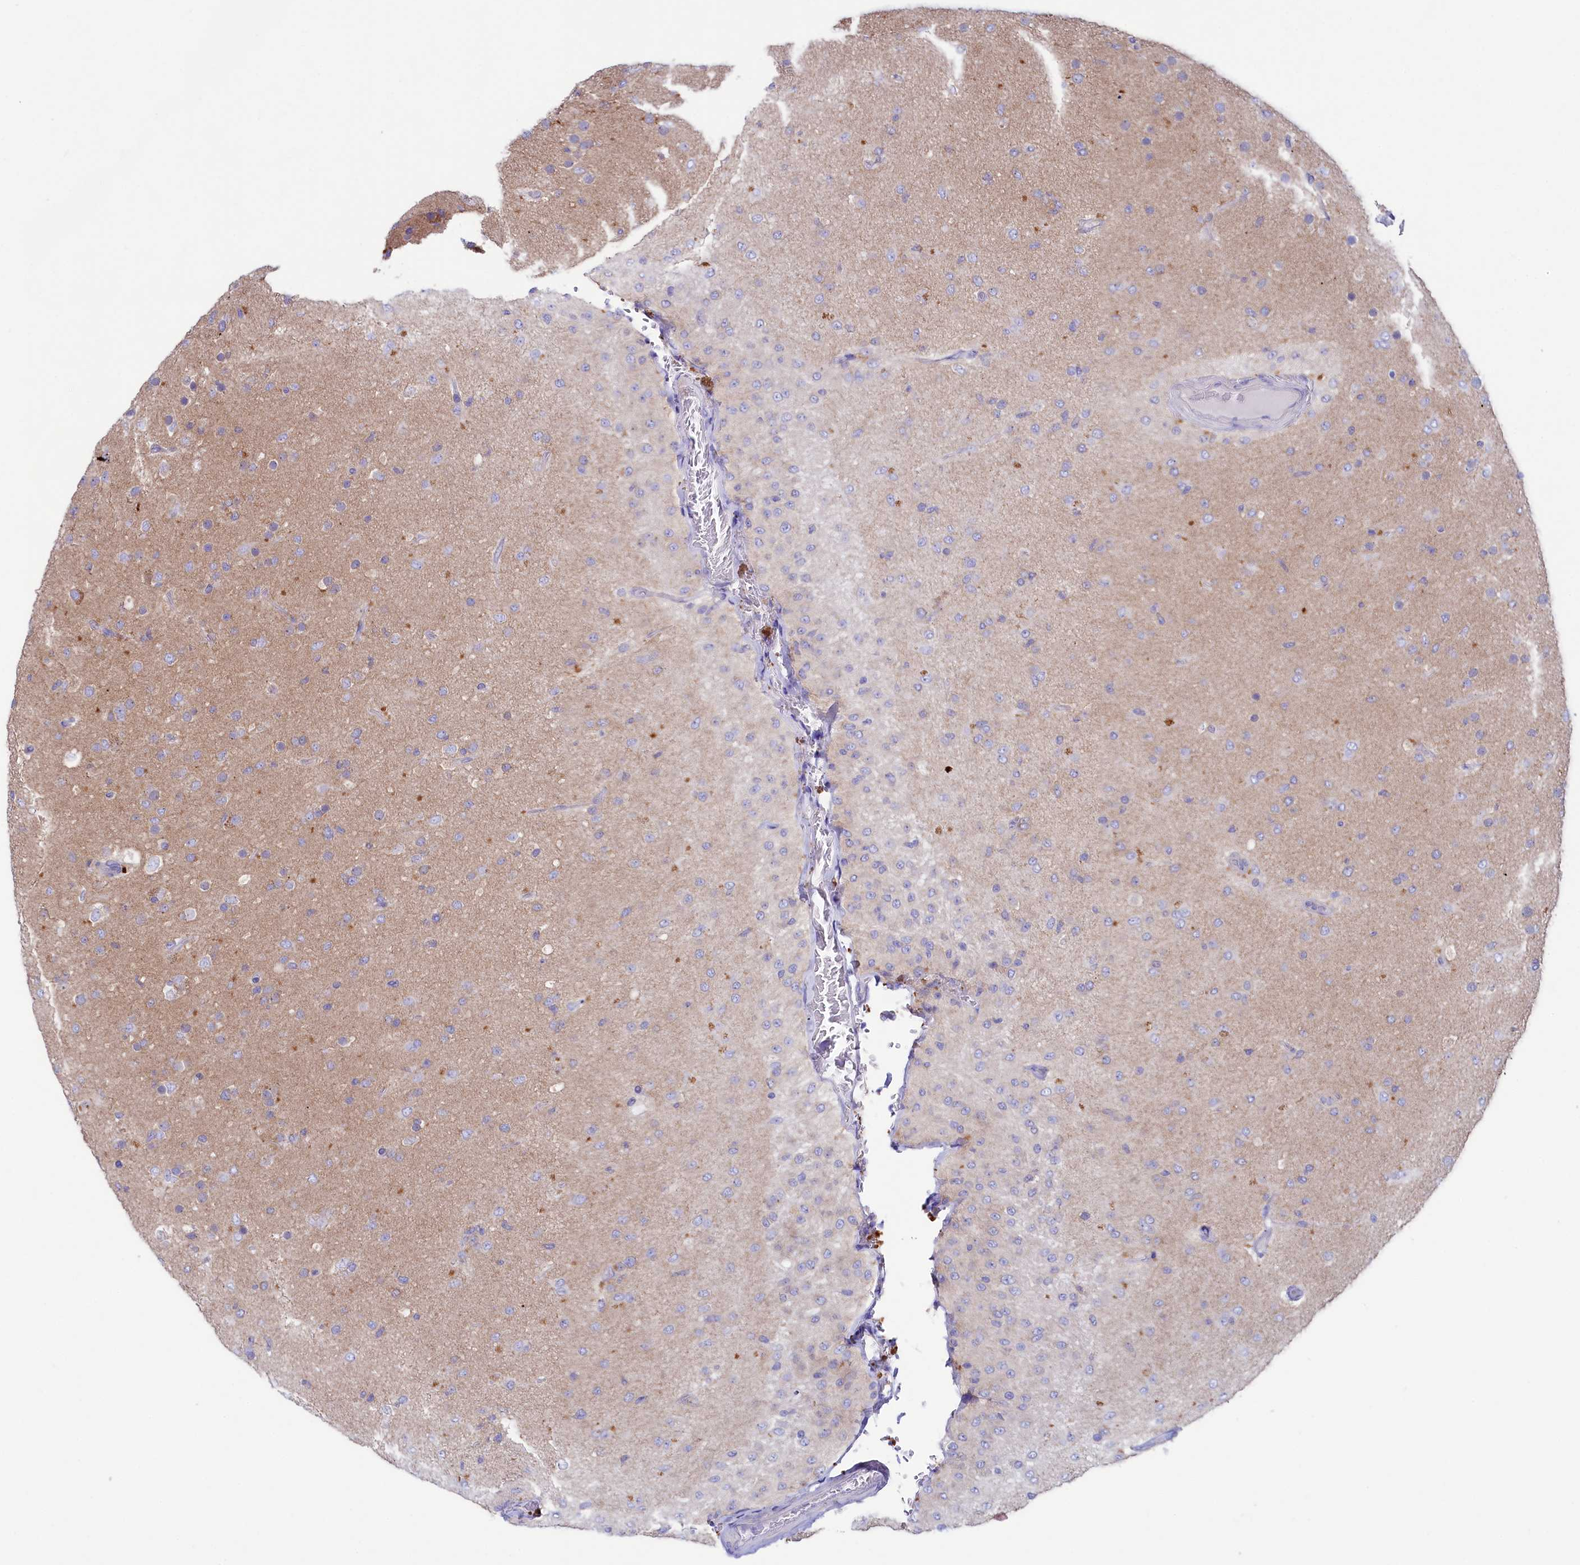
{"staining": {"intensity": "negative", "quantity": "none", "location": "none"}, "tissue": "glioma", "cell_type": "Tumor cells", "image_type": "cancer", "snomed": [{"axis": "morphology", "description": "Glioma, malignant, Low grade"}, {"axis": "topography", "description": "Brain"}], "caption": "An immunohistochemistry (IHC) image of malignant glioma (low-grade) is shown. There is no staining in tumor cells of malignant glioma (low-grade). (DAB immunohistochemistry (IHC) visualized using brightfield microscopy, high magnification).", "gene": "VPS26B", "patient": {"sex": "male", "age": 65}}